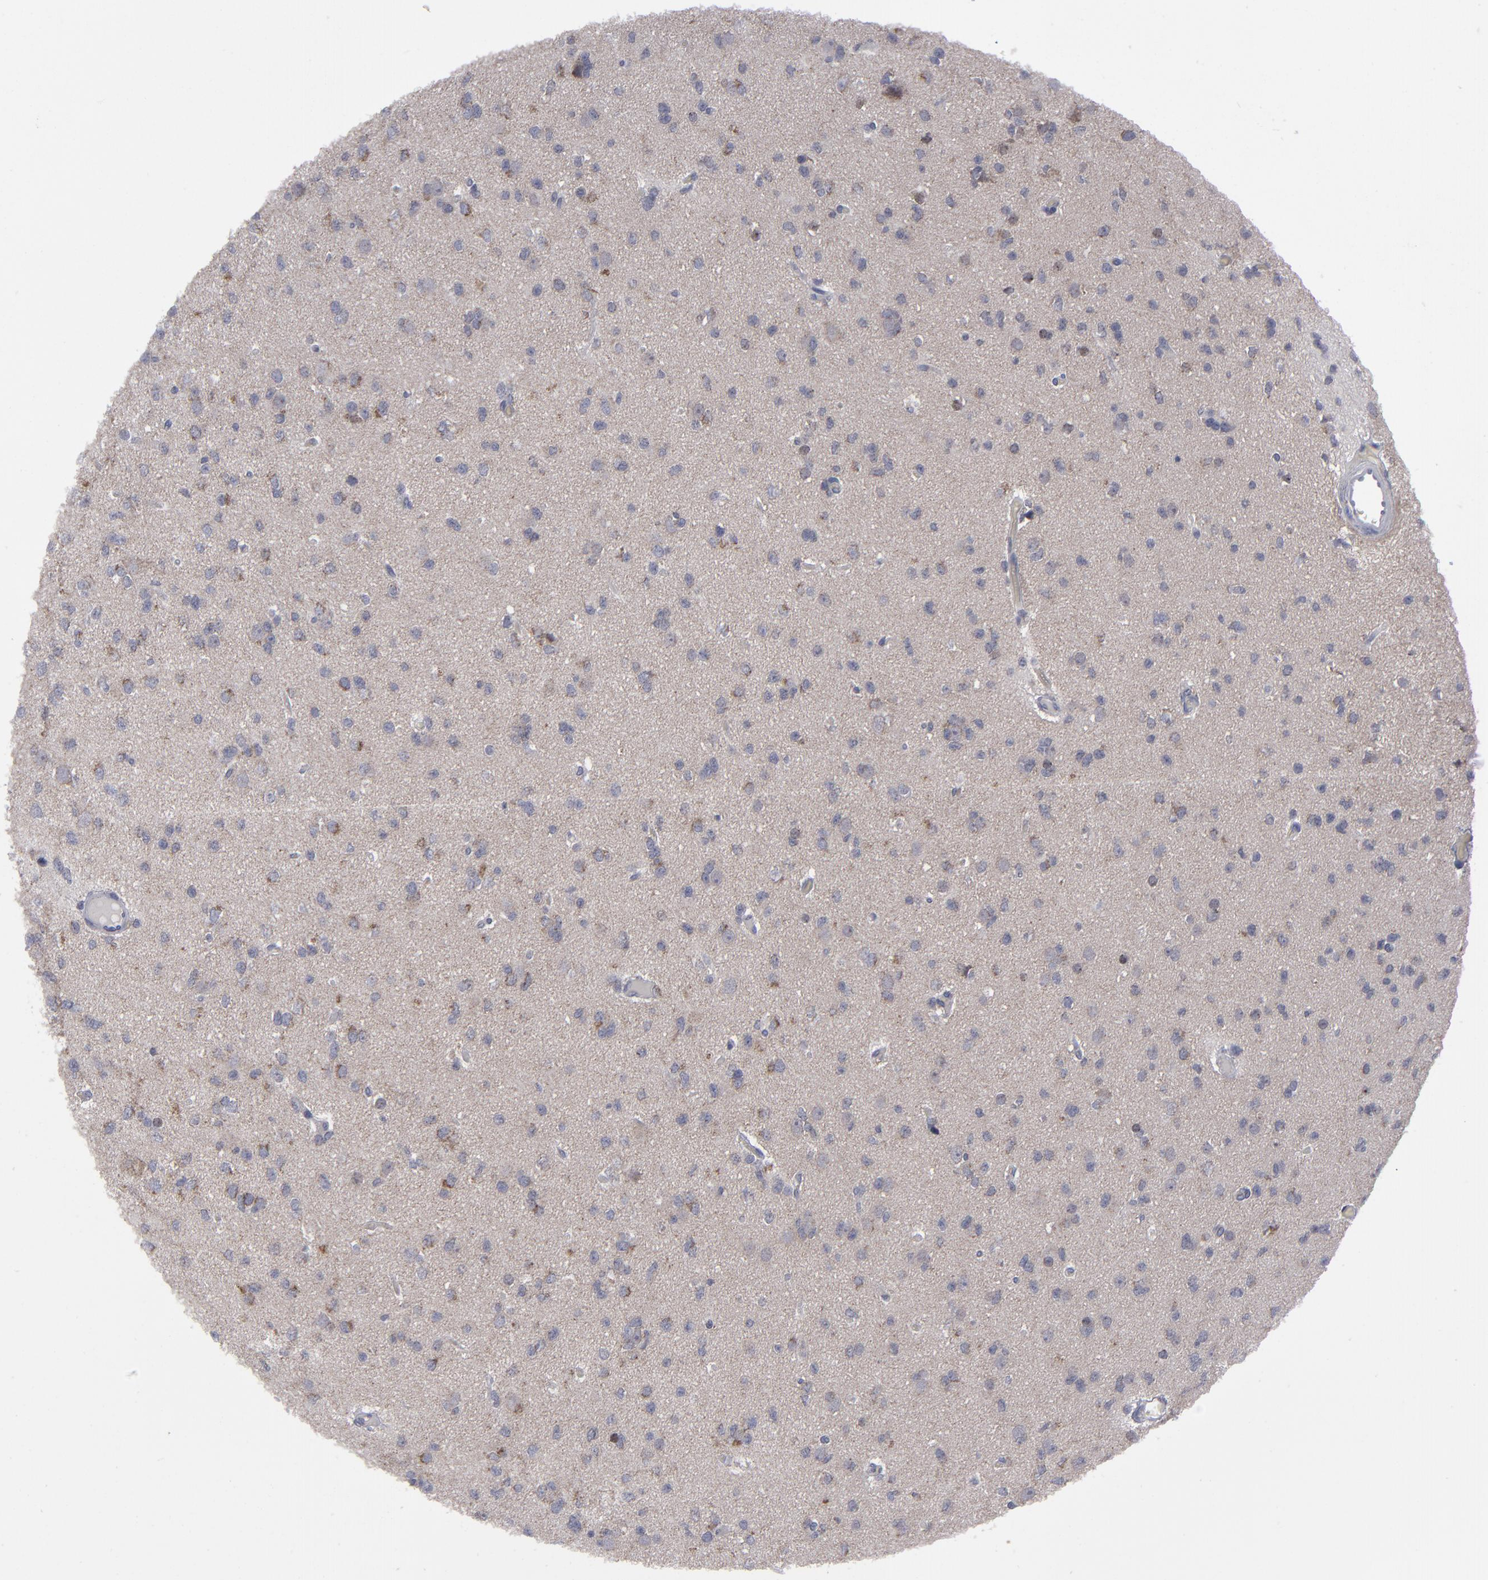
{"staining": {"intensity": "moderate", "quantity": "25%-75%", "location": "cytoplasmic/membranous"}, "tissue": "glioma", "cell_type": "Tumor cells", "image_type": "cancer", "snomed": [{"axis": "morphology", "description": "Glioma, malignant, Low grade"}, {"axis": "topography", "description": "Brain"}], "caption": "Glioma stained with a brown dye demonstrates moderate cytoplasmic/membranous positive expression in approximately 25%-75% of tumor cells.", "gene": "MYOM2", "patient": {"sex": "male", "age": 42}}